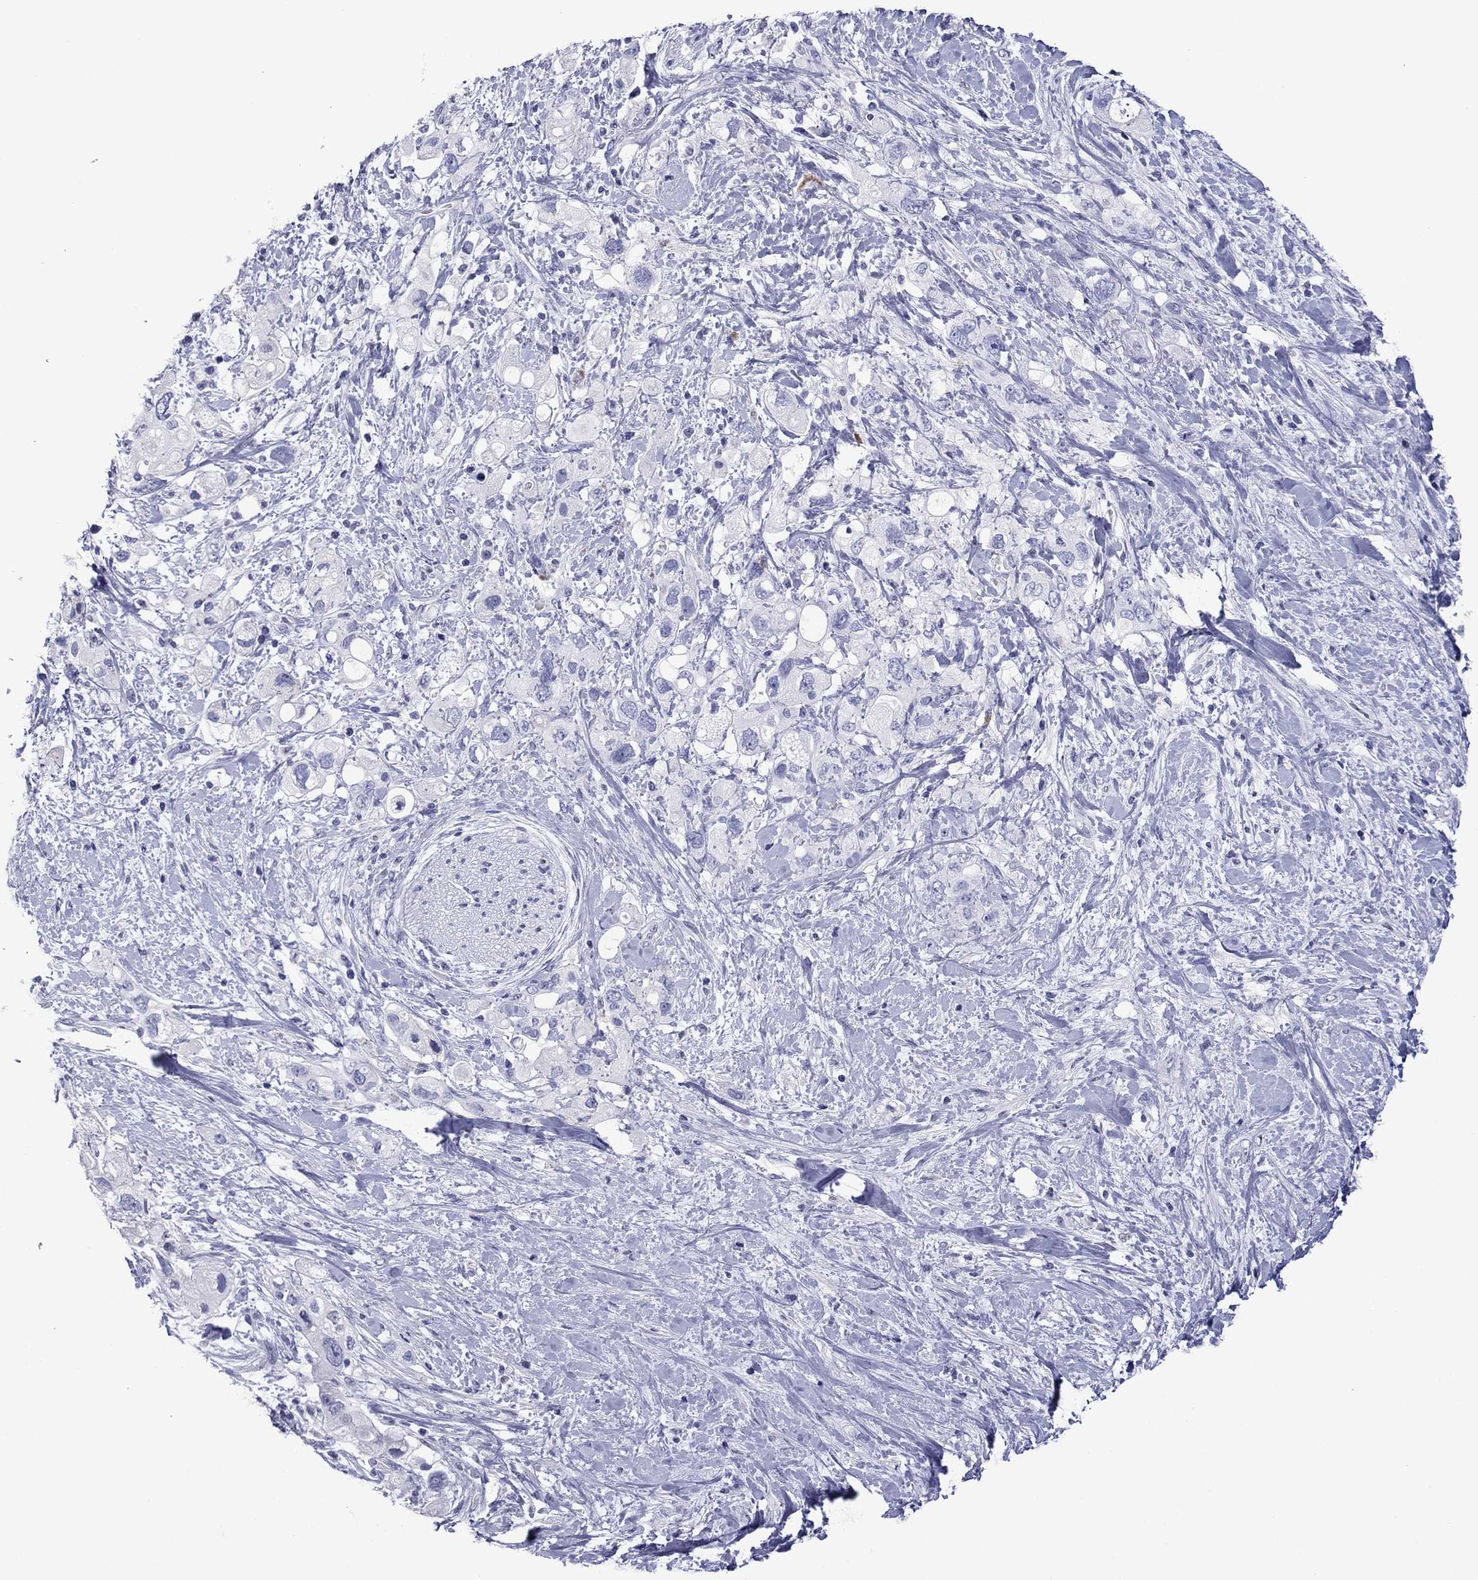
{"staining": {"intensity": "moderate", "quantity": "<25%", "location": "cytoplasmic/membranous"}, "tissue": "pancreatic cancer", "cell_type": "Tumor cells", "image_type": "cancer", "snomed": [{"axis": "morphology", "description": "Adenocarcinoma, NOS"}, {"axis": "topography", "description": "Pancreas"}], "caption": "Adenocarcinoma (pancreatic) stained with a brown dye exhibits moderate cytoplasmic/membranous positive staining in about <25% of tumor cells.", "gene": "PIWIL1", "patient": {"sex": "female", "age": 56}}